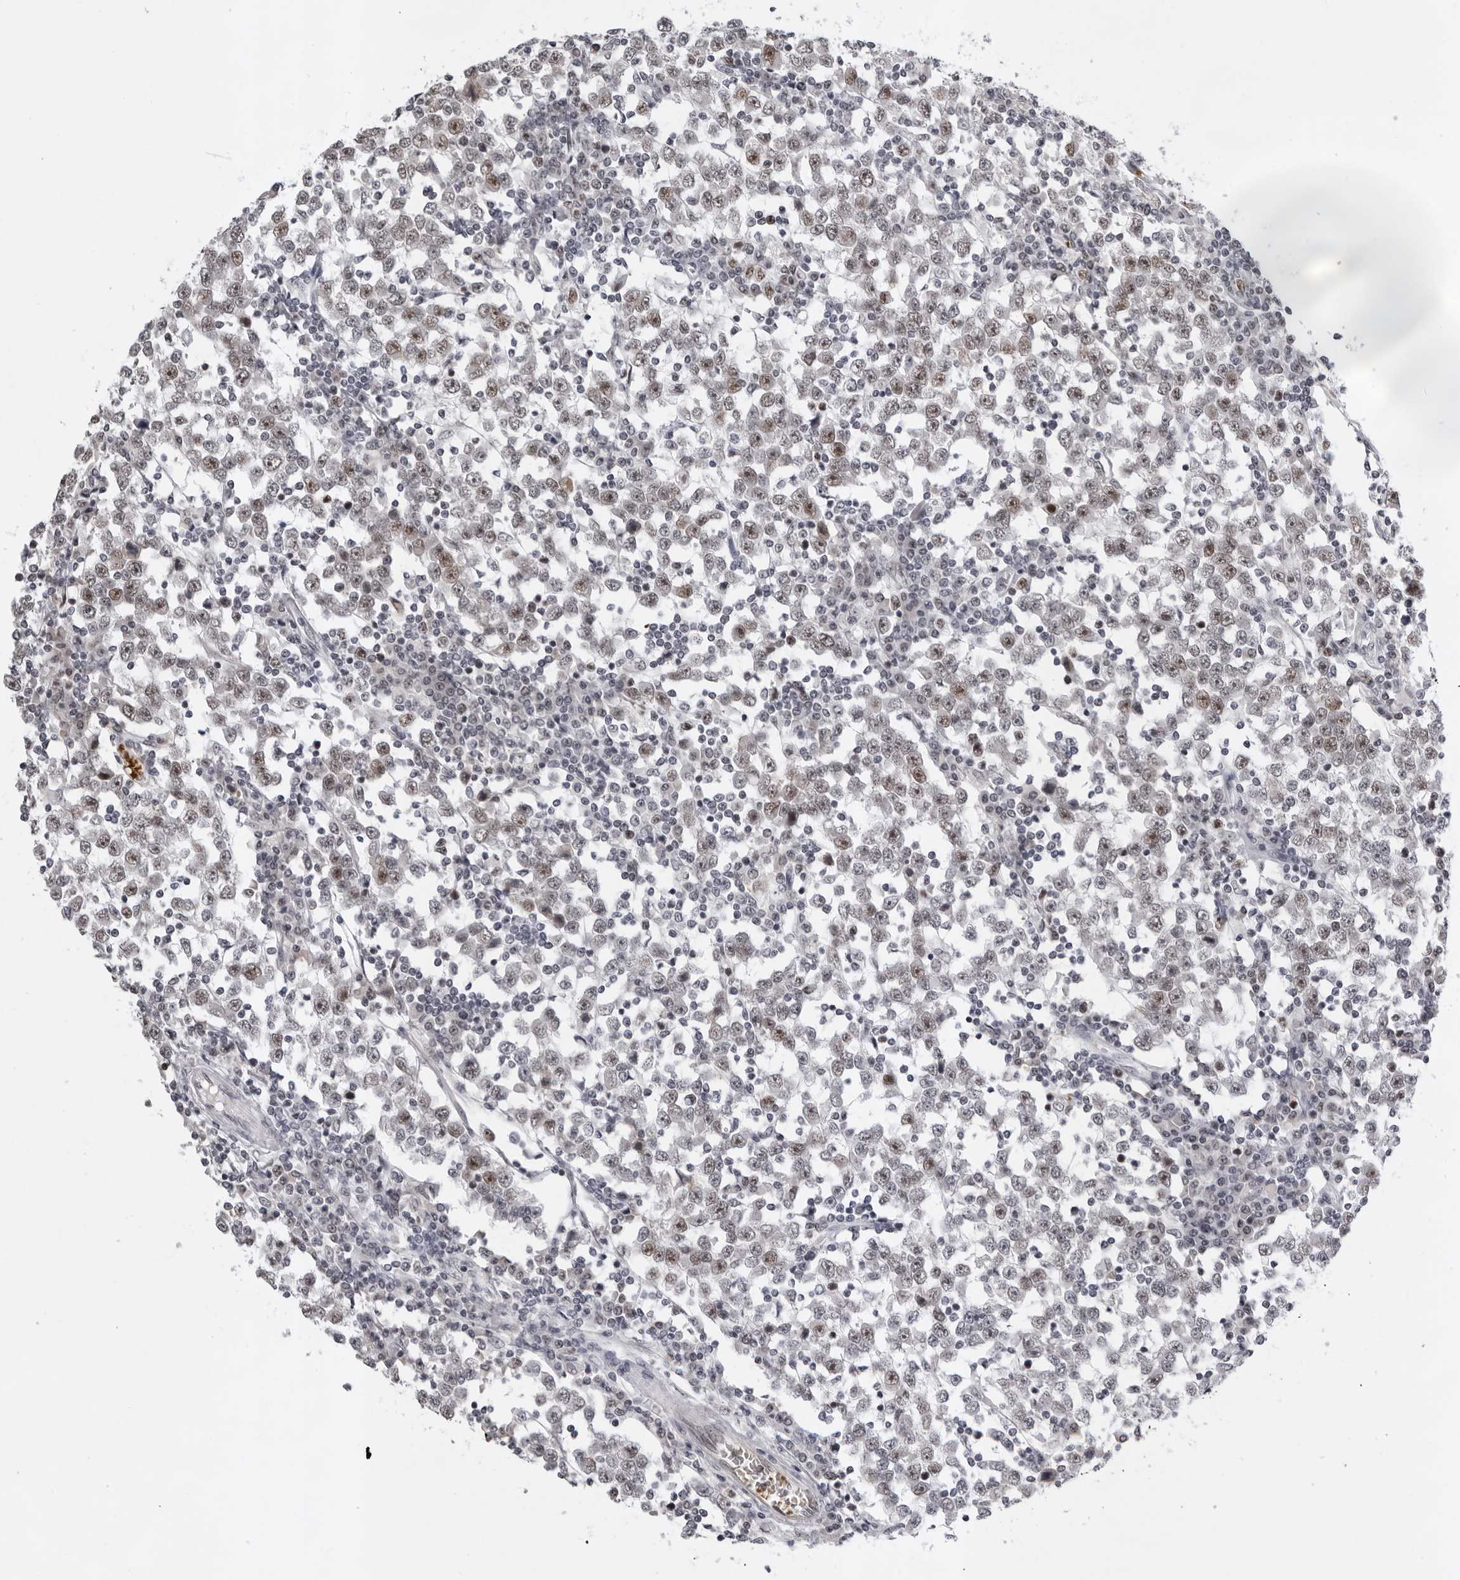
{"staining": {"intensity": "moderate", "quantity": "25%-75%", "location": "nuclear"}, "tissue": "testis cancer", "cell_type": "Tumor cells", "image_type": "cancer", "snomed": [{"axis": "morphology", "description": "Seminoma, NOS"}, {"axis": "topography", "description": "Testis"}], "caption": "Protein staining of testis cancer tissue reveals moderate nuclear expression in approximately 25%-75% of tumor cells.", "gene": "USP1", "patient": {"sex": "male", "age": 65}}